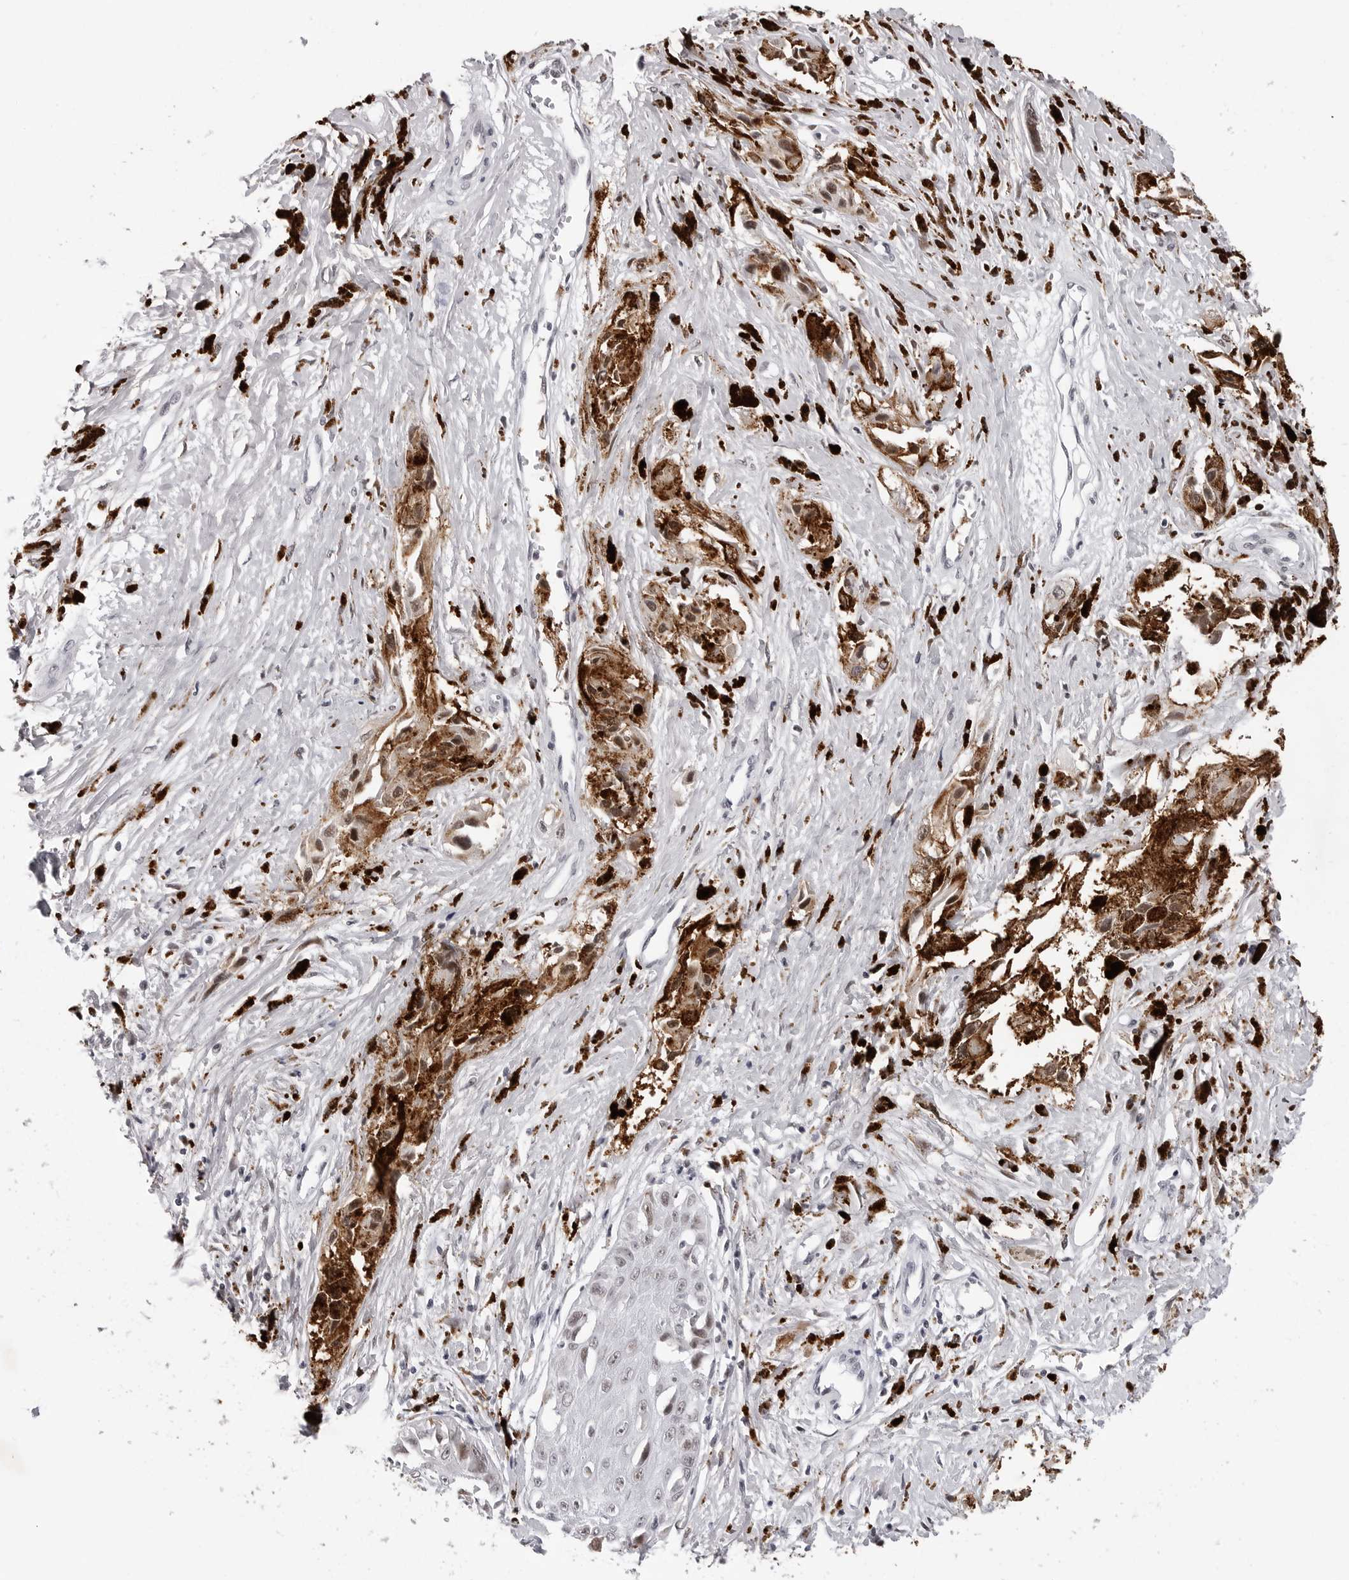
{"staining": {"intensity": "weak", "quantity": "<25%", "location": "nuclear"}, "tissue": "melanoma", "cell_type": "Tumor cells", "image_type": "cancer", "snomed": [{"axis": "morphology", "description": "Malignant melanoma, NOS"}, {"axis": "topography", "description": "Skin"}], "caption": "This is an IHC photomicrograph of melanoma. There is no staining in tumor cells.", "gene": "SF3B4", "patient": {"sex": "male", "age": 88}}